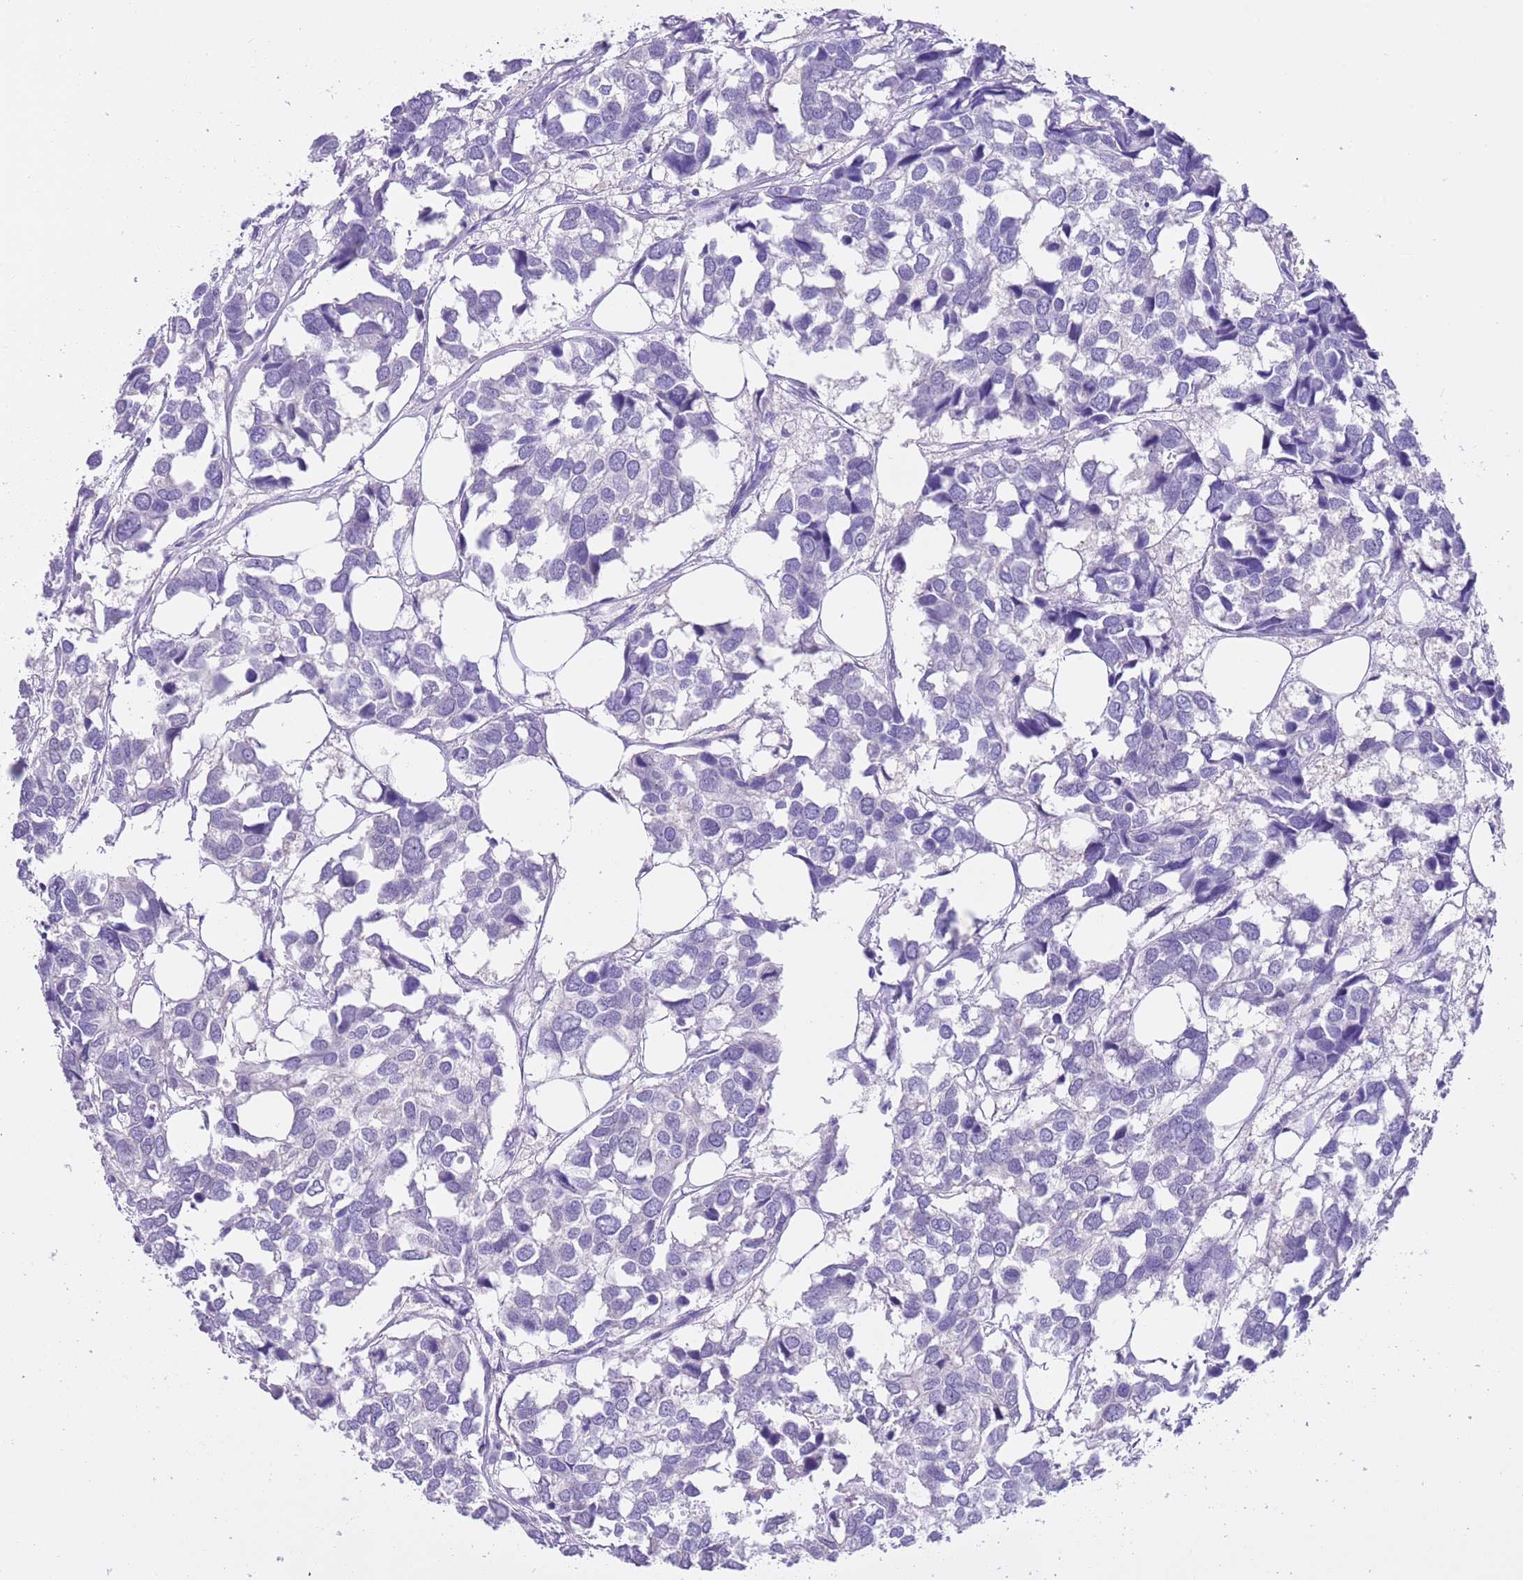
{"staining": {"intensity": "negative", "quantity": "none", "location": "none"}, "tissue": "breast cancer", "cell_type": "Tumor cells", "image_type": "cancer", "snomed": [{"axis": "morphology", "description": "Duct carcinoma"}, {"axis": "topography", "description": "Breast"}], "caption": "Immunohistochemistry image of neoplastic tissue: human breast cancer stained with DAB exhibits no significant protein expression in tumor cells. (Immunohistochemistry, brightfield microscopy, high magnification).", "gene": "TMEM185B", "patient": {"sex": "female", "age": 83}}